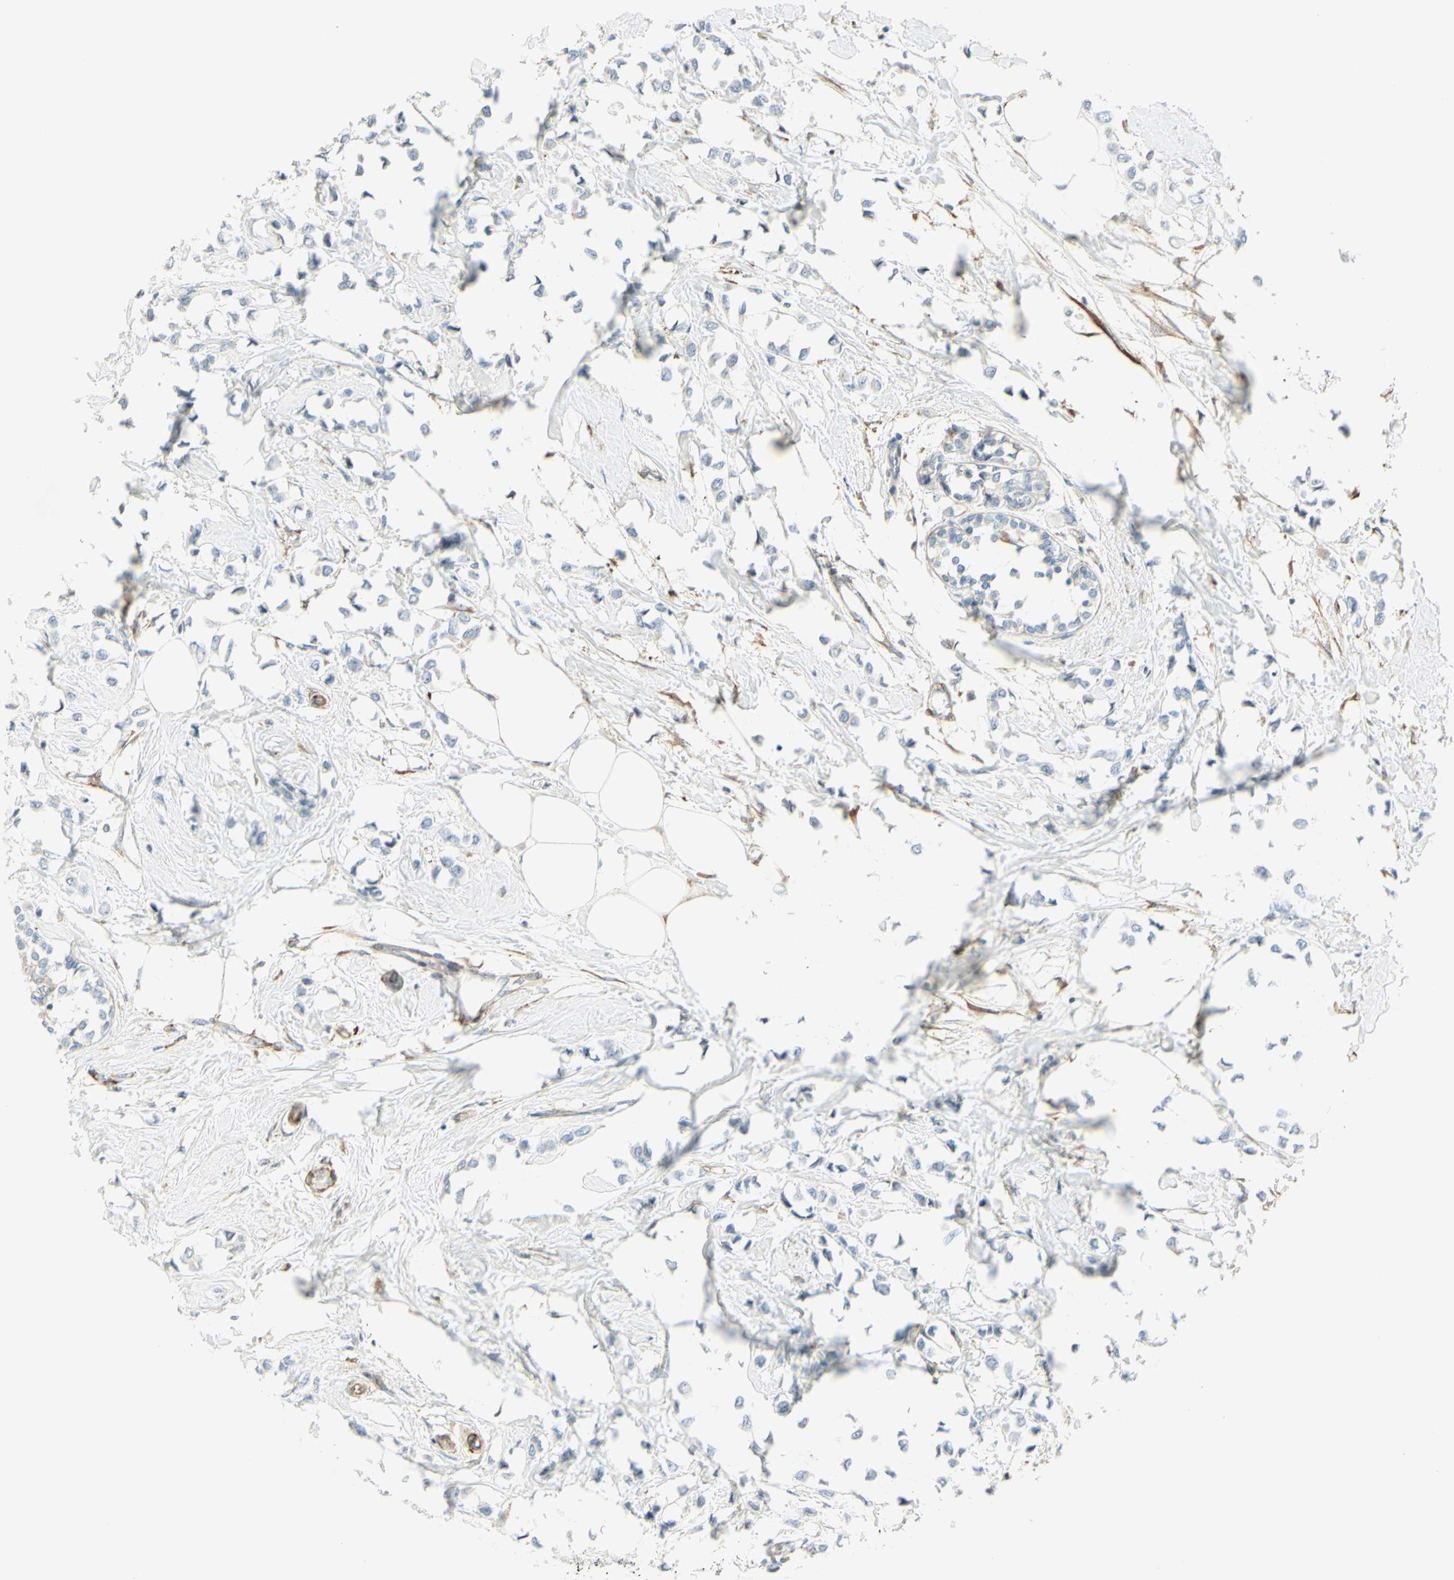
{"staining": {"intensity": "negative", "quantity": "none", "location": "none"}, "tissue": "breast cancer", "cell_type": "Tumor cells", "image_type": "cancer", "snomed": [{"axis": "morphology", "description": "Lobular carcinoma"}, {"axis": "topography", "description": "Breast"}], "caption": "Tumor cells are negative for protein expression in human lobular carcinoma (breast).", "gene": "MAP1B", "patient": {"sex": "female", "age": 51}}